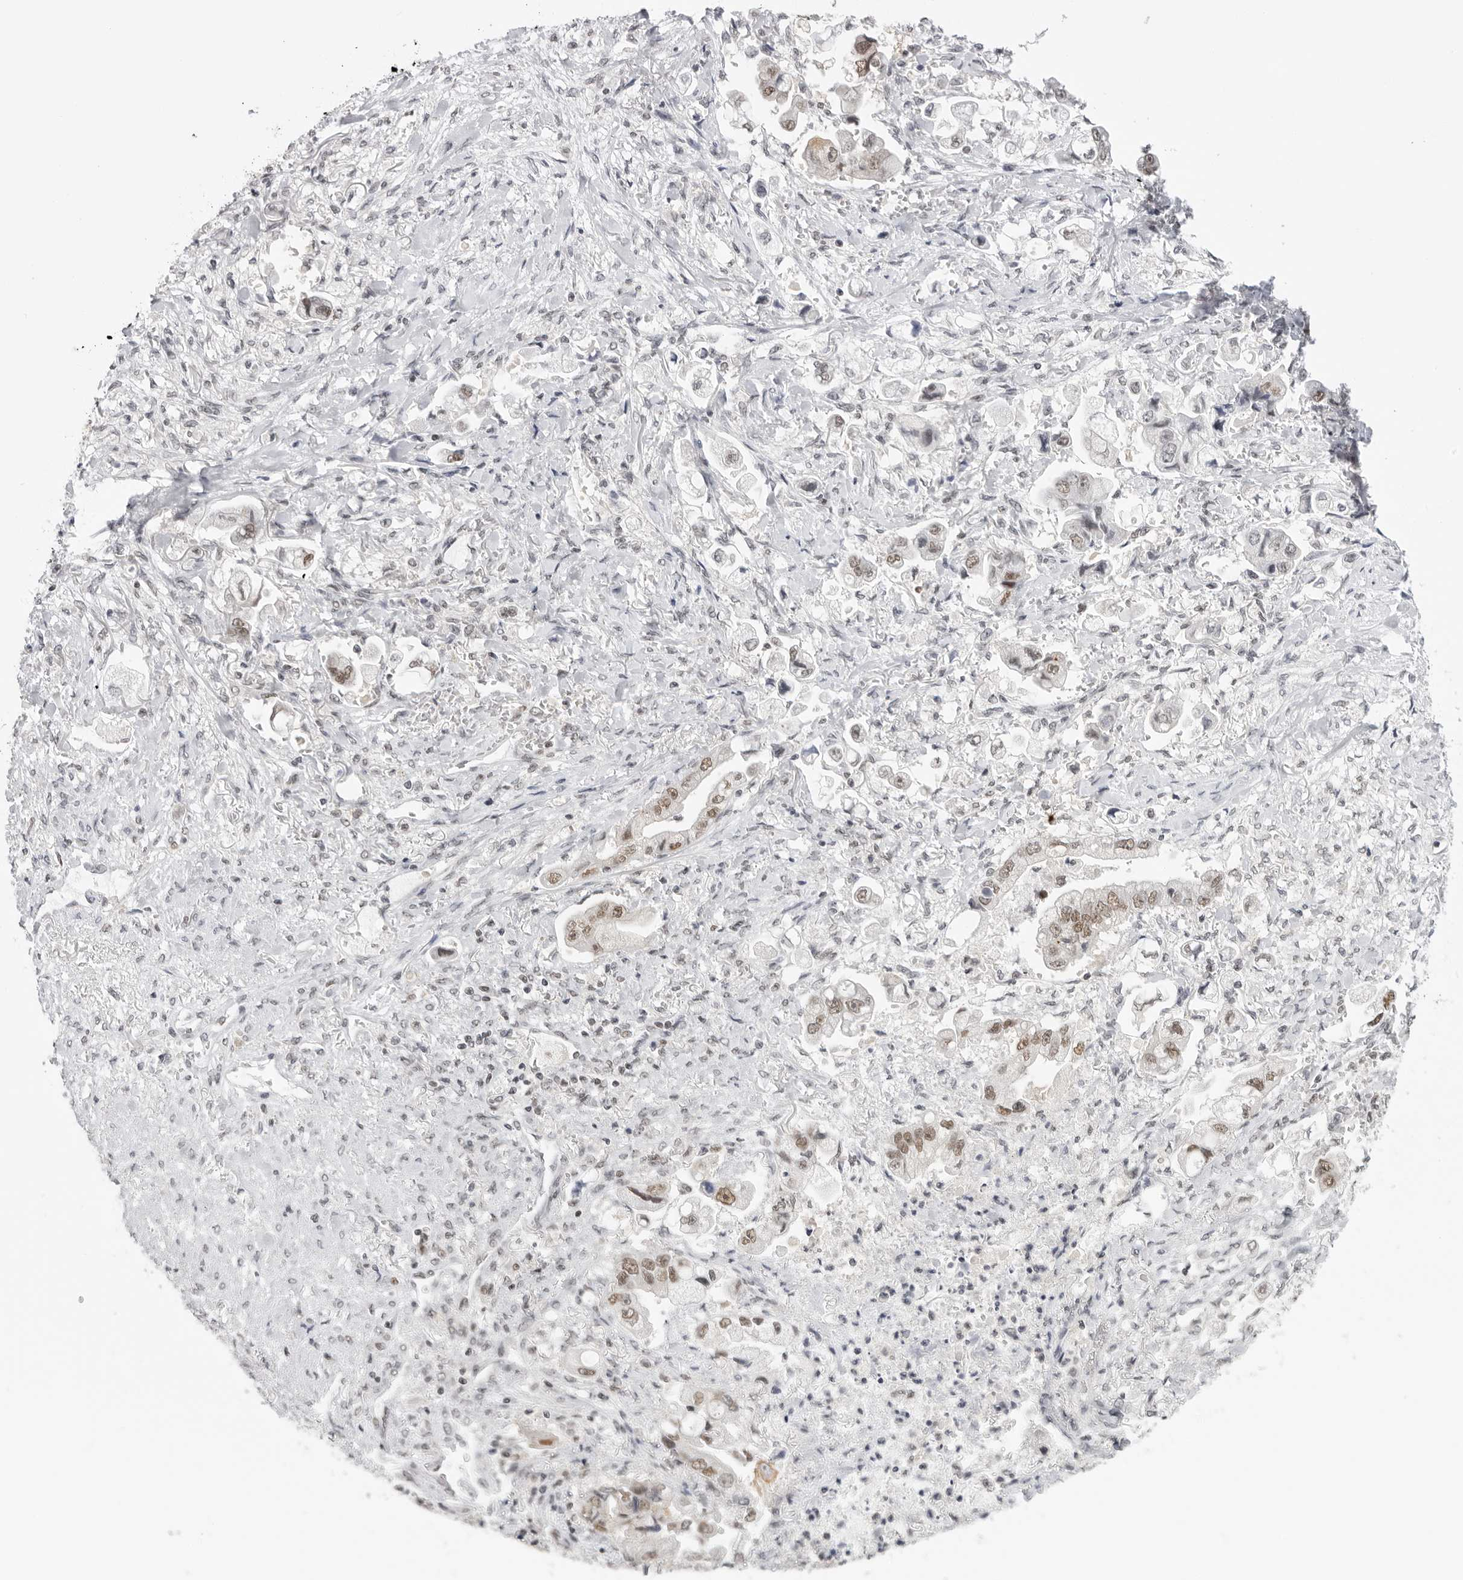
{"staining": {"intensity": "weak", "quantity": ">75%", "location": "nuclear"}, "tissue": "stomach cancer", "cell_type": "Tumor cells", "image_type": "cancer", "snomed": [{"axis": "morphology", "description": "Adenocarcinoma, NOS"}, {"axis": "topography", "description": "Stomach"}], "caption": "DAB immunohistochemical staining of stomach cancer (adenocarcinoma) displays weak nuclear protein staining in about >75% of tumor cells. The staining is performed using DAB (3,3'-diaminobenzidine) brown chromogen to label protein expression. The nuclei are counter-stained blue using hematoxylin.", "gene": "RPA2", "patient": {"sex": "male", "age": 62}}